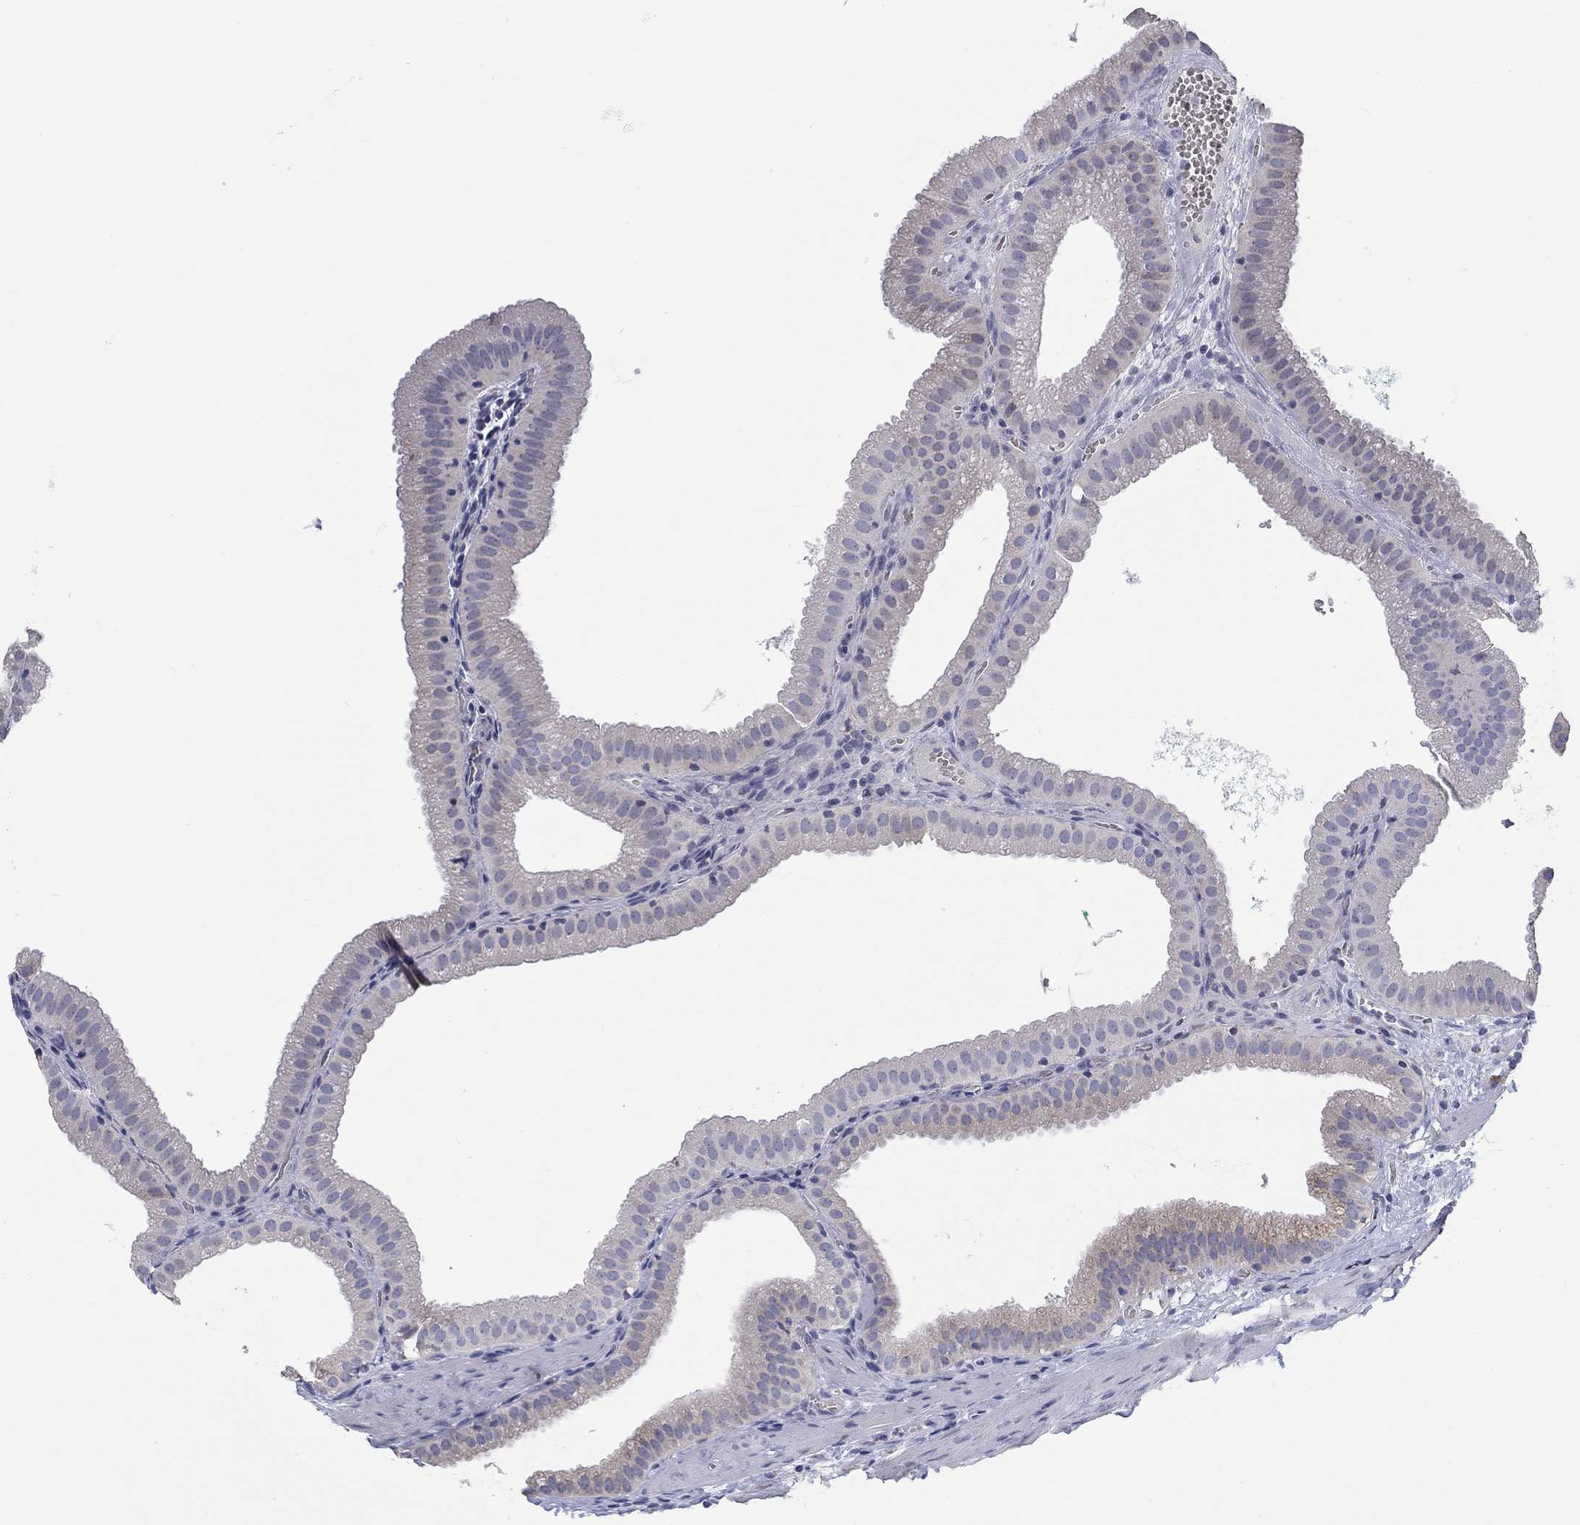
{"staining": {"intensity": "negative", "quantity": "none", "location": "none"}, "tissue": "gallbladder", "cell_type": "Glandular cells", "image_type": "normal", "snomed": [{"axis": "morphology", "description": "Normal tissue, NOS"}, {"axis": "topography", "description": "Gallbladder"}], "caption": "IHC of unremarkable gallbladder shows no positivity in glandular cells.", "gene": "LRRC4C", "patient": {"sex": "male", "age": 67}}